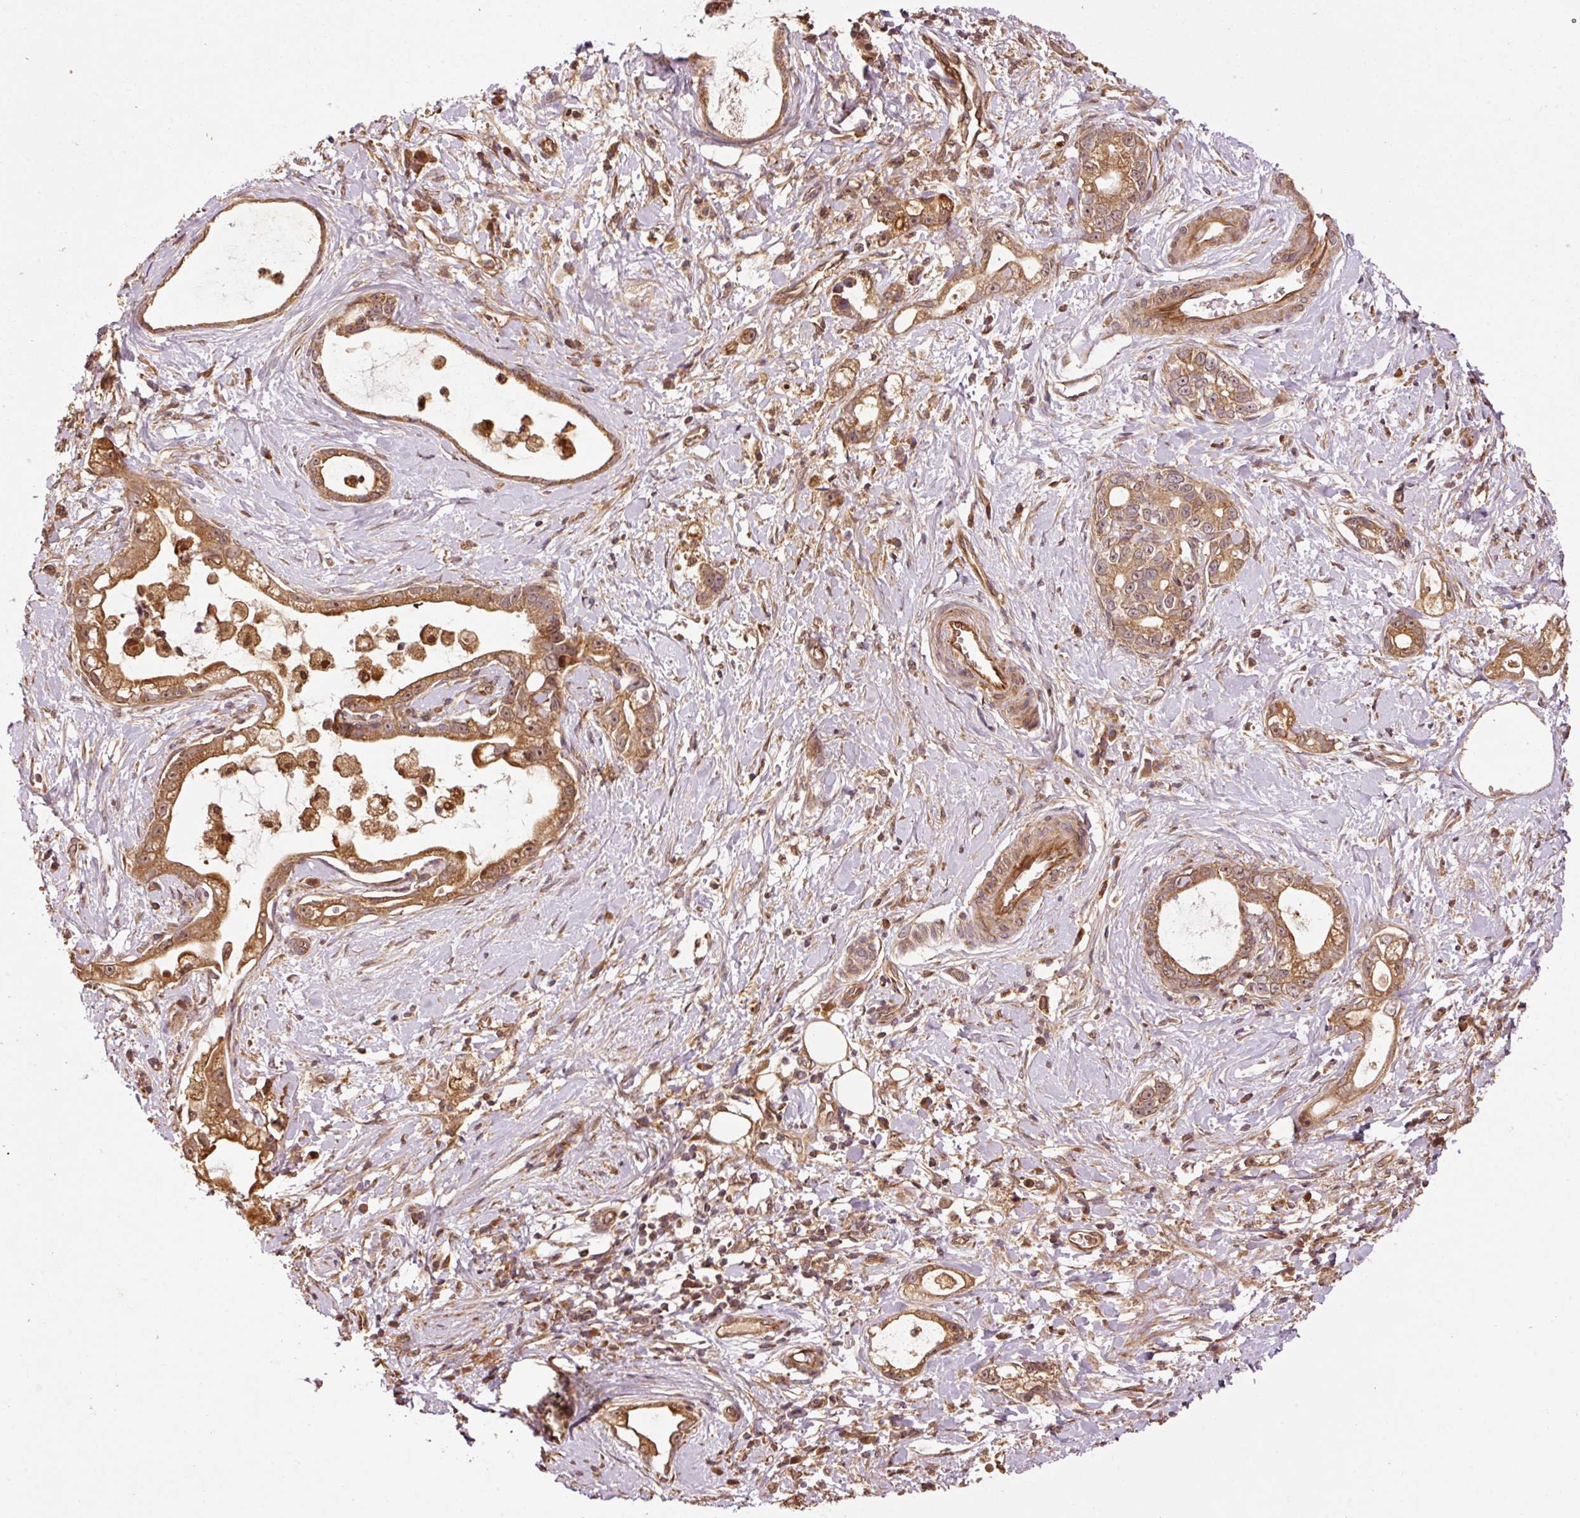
{"staining": {"intensity": "strong", "quantity": ">75%", "location": "cytoplasmic/membranous,nuclear"}, "tissue": "stomach cancer", "cell_type": "Tumor cells", "image_type": "cancer", "snomed": [{"axis": "morphology", "description": "Adenocarcinoma, NOS"}, {"axis": "topography", "description": "Stomach"}], "caption": "This histopathology image displays adenocarcinoma (stomach) stained with immunohistochemistry (IHC) to label a protein in brown. The cytoplasmic/membranous and nuclear of tumor cells show strong positivity for the protein. Nuclei are counter-stained blue.", "gene": "OXER1", "patient": {"sex": "male", "age": 55}}